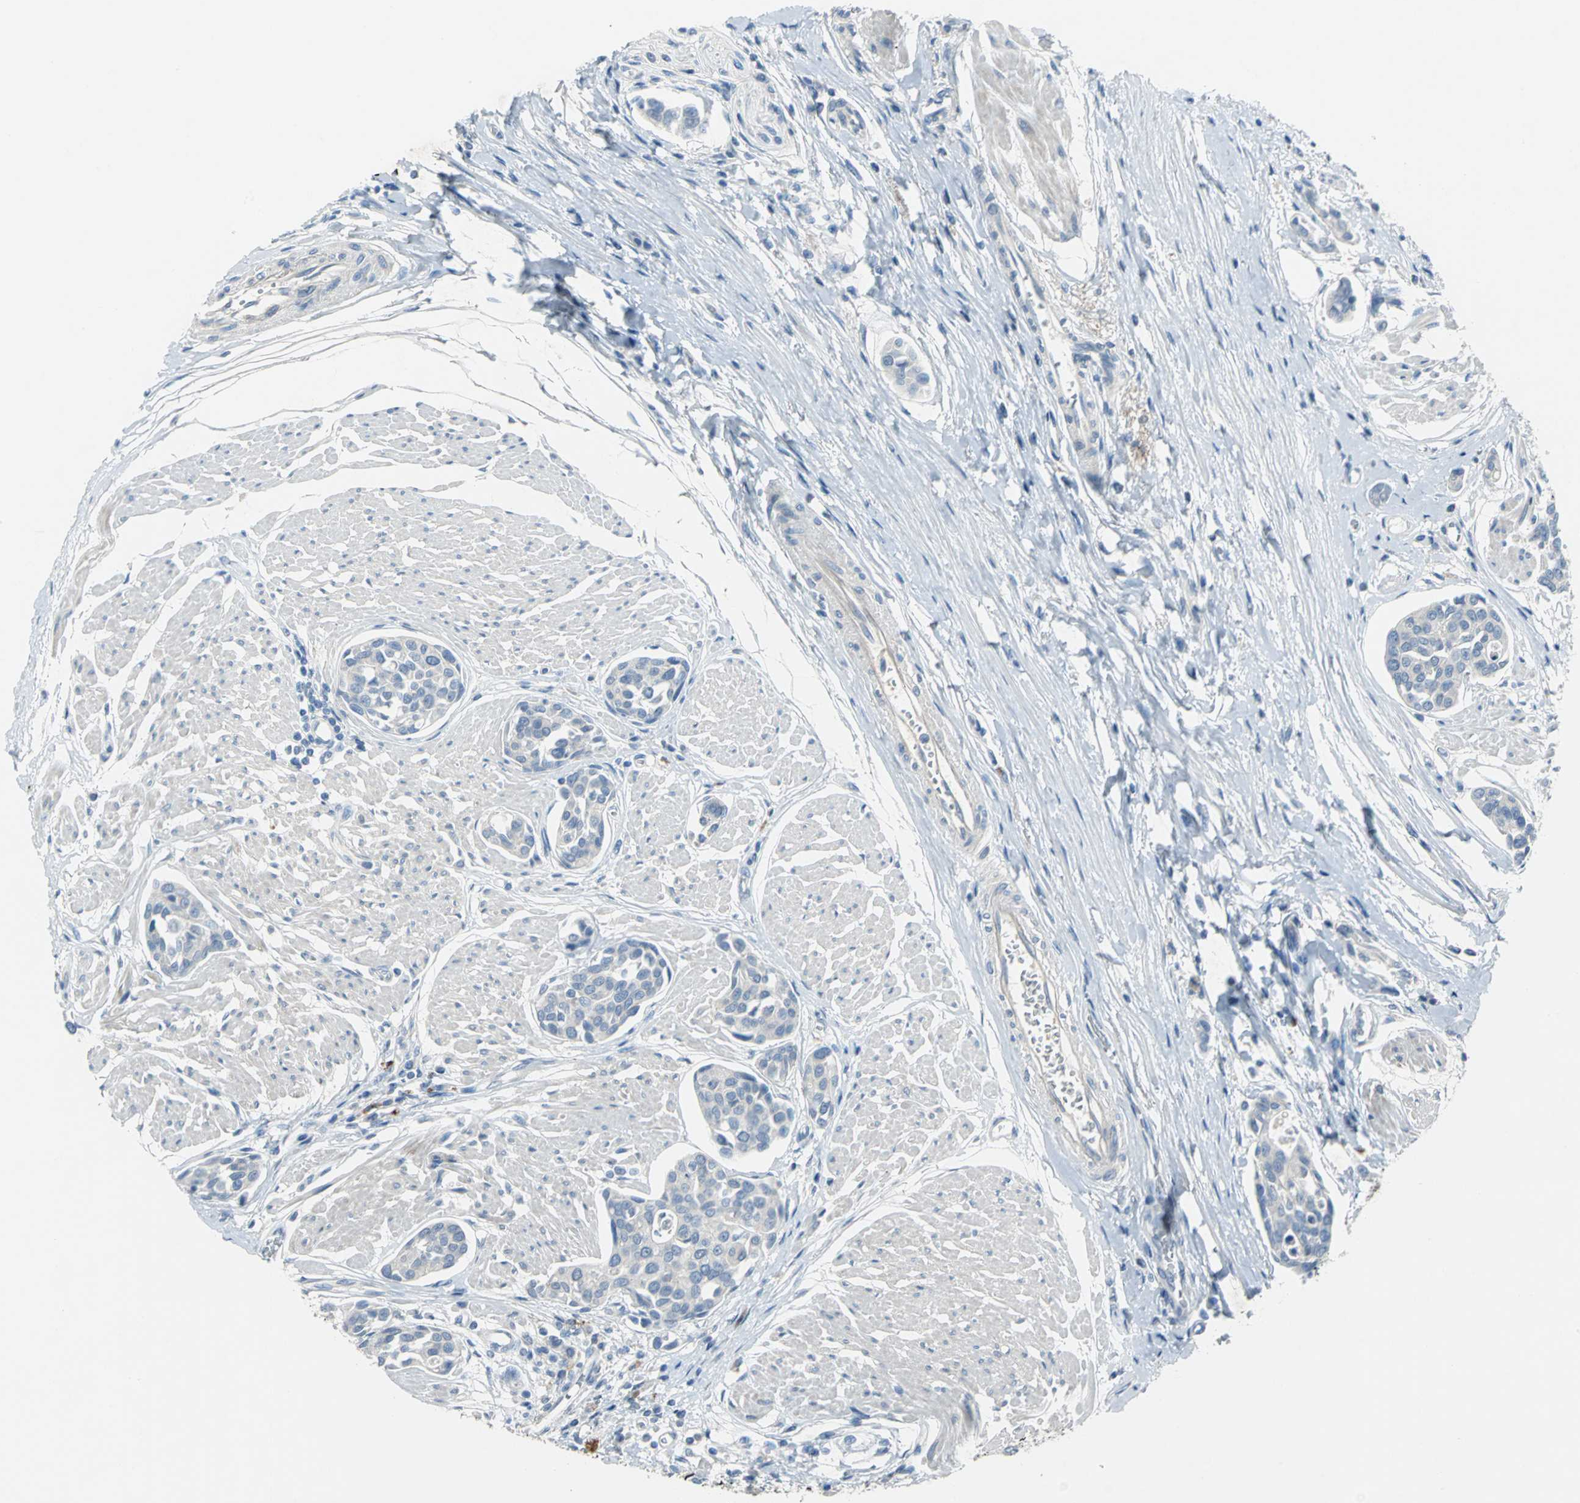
{"staining": {"intensity": "negative", "quantity": "none", "location": "none"}, "tissue": "urothelial cancer", "cell_type": "Tumor cells", "image_type": "cancer", "snomed": [{"axis": "morphology", "description": "Urothelial carcinoma, High grade"}, {"axis": "topography", "description": "Urinary bladder"}], "caption": "Immunohistochemical staining of human urothelial cancer shows no significant positivity in tumor cells.", "gene": "PTGDS", "patient": {"sex": "male", "age": 78}}